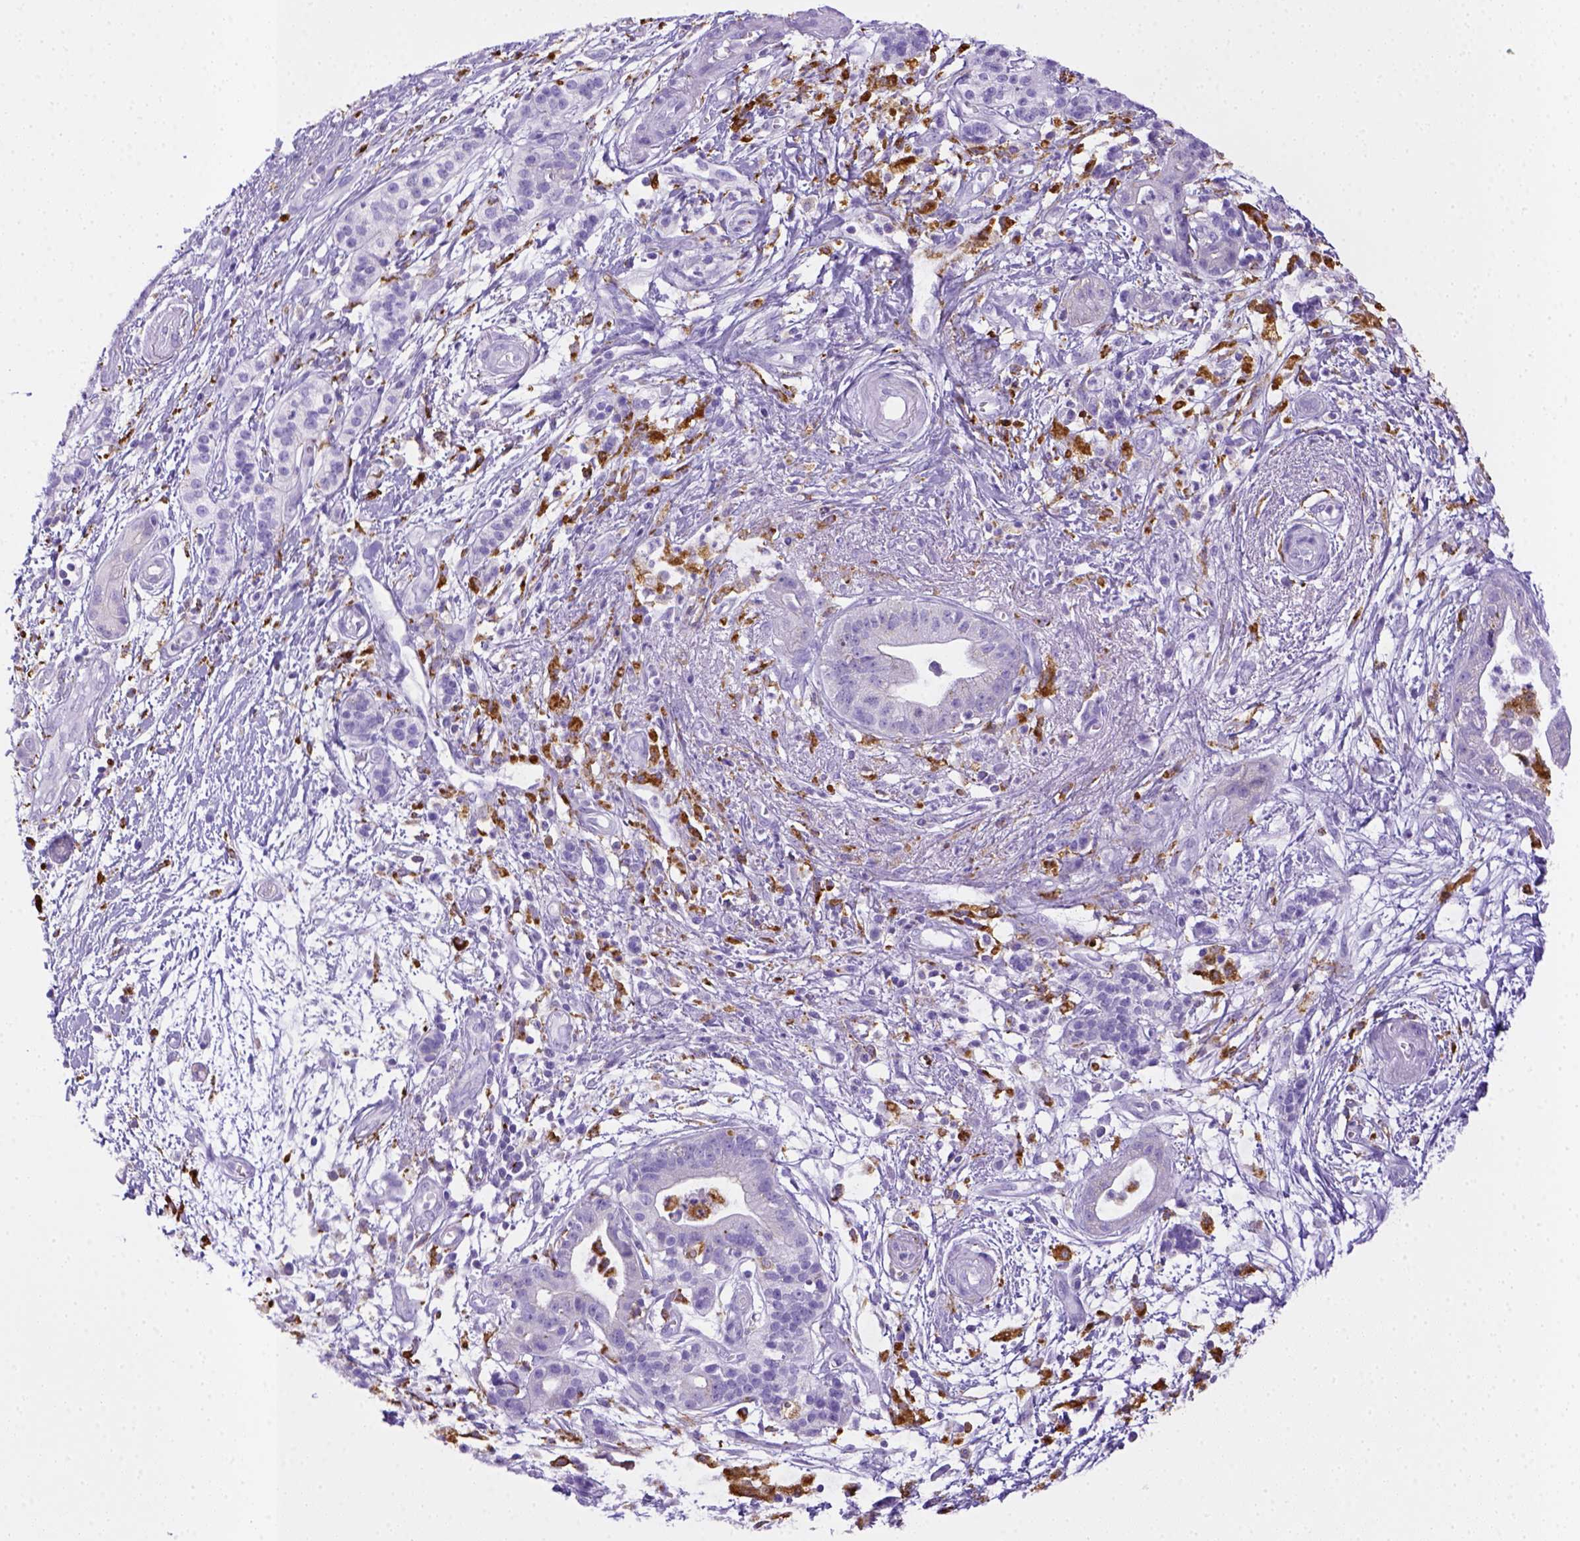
{"staining": {"intensity": "negative", "quantity": "none", "location": "none"}, "tissue": "pancreatic cancer", "cell_type": "Tumor cells", "image_type": "cancer", "snomed": [{"axis": "morphology", "description": "Normal tissue, NOS"}, {"axis": "morphology", "description": "Adenocarcinoma, NOS"}, {"axis": "topography", "description": "Lymph node"}, {"axis": "topography", "description": "Pancreas"}], "caption": "Tumor cells show no significant staining in pancreatic cancer.", "gene": "CD68", "patient": {"sex": "female", "age": 58}}